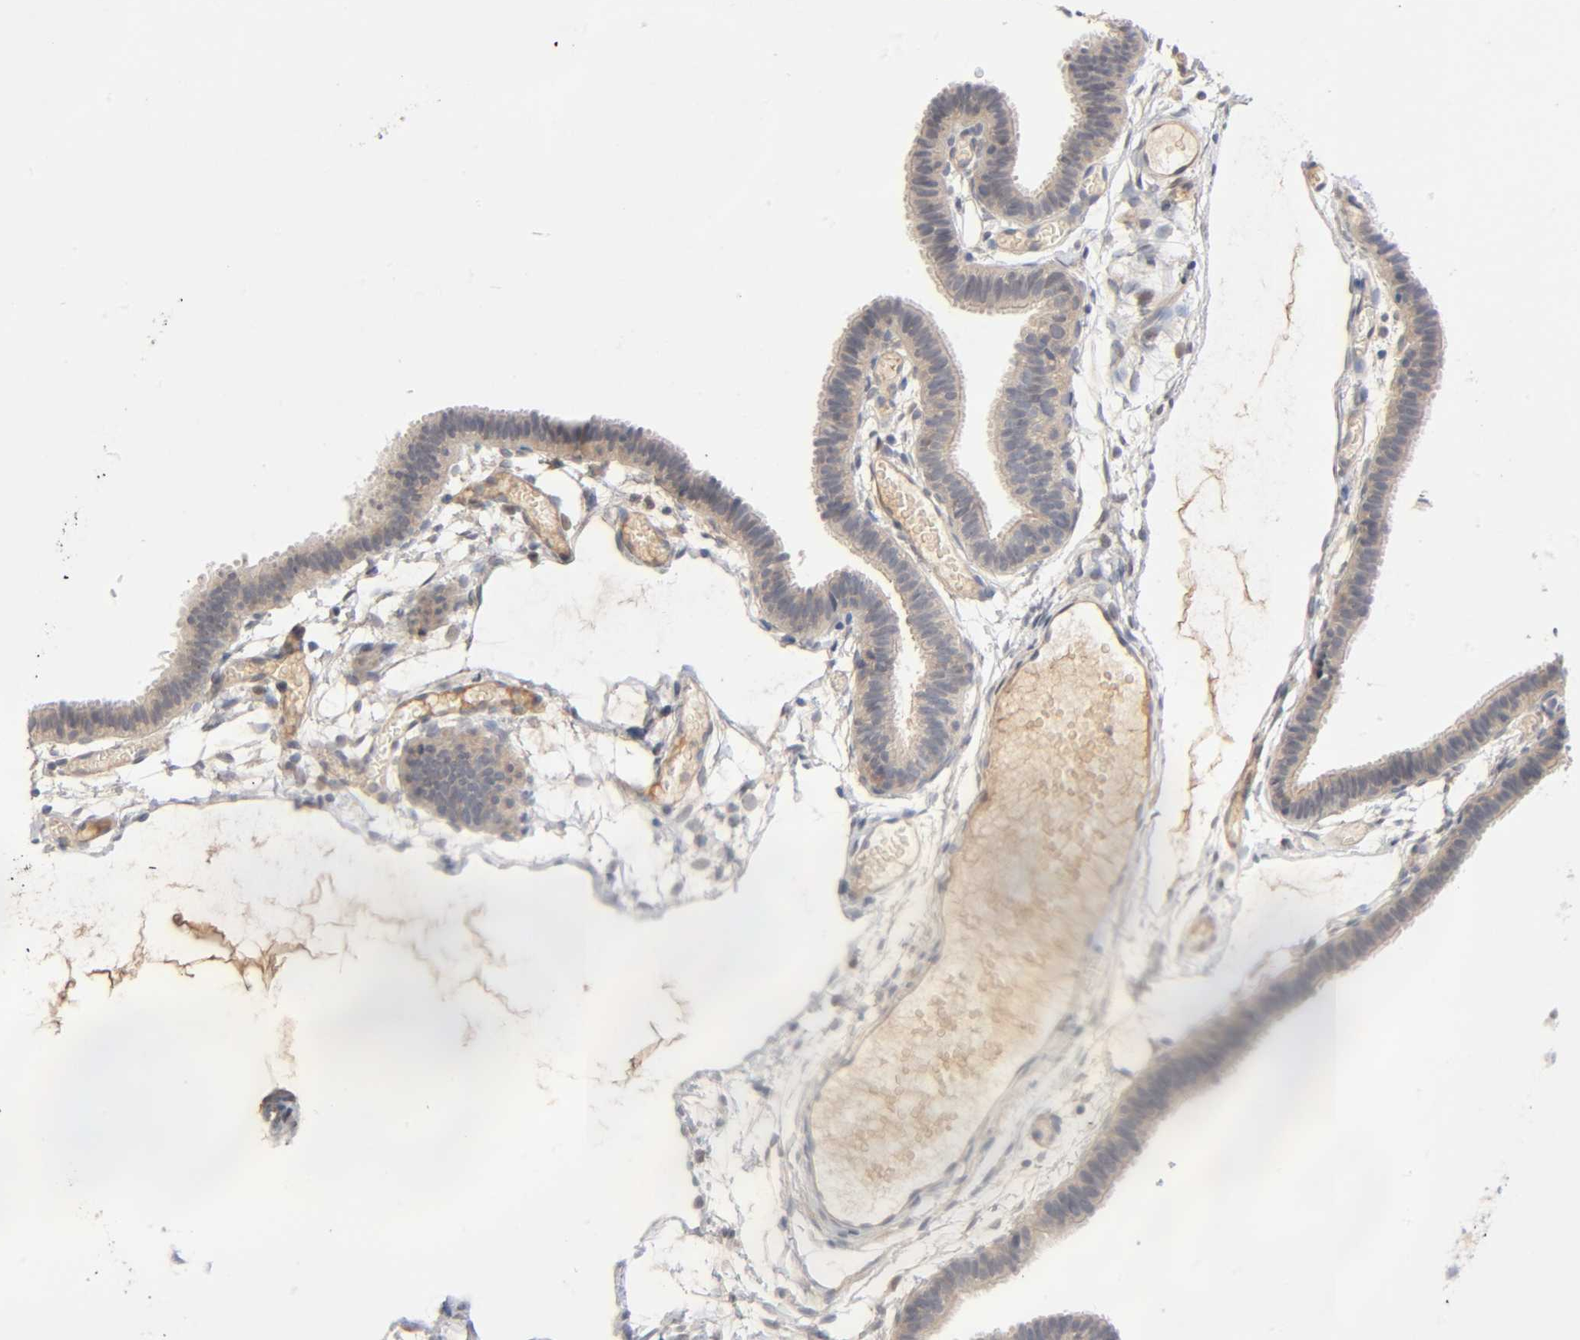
{"staining": {"intensity": "moderate", "quantity": ">75%", "location": "cytoplasmic/membranous"}, "tissue": "fallopian tube", "cell_type": "Glandular cells", "image_type": "normal", "snomed": [{"axis": "morphology", "description": "Normal tissue, NOS"}, {"axis": "topography", "description": "Fallopian tube"}], "caption": "Moderate cytoplasmic/membranous positivity for a protein is seen in approximately >75% of glandular cells of benign fallopian tube using immunohistochemistry.", "gene": "CPB2", "patient": {"sex": "female", "age": 29}}